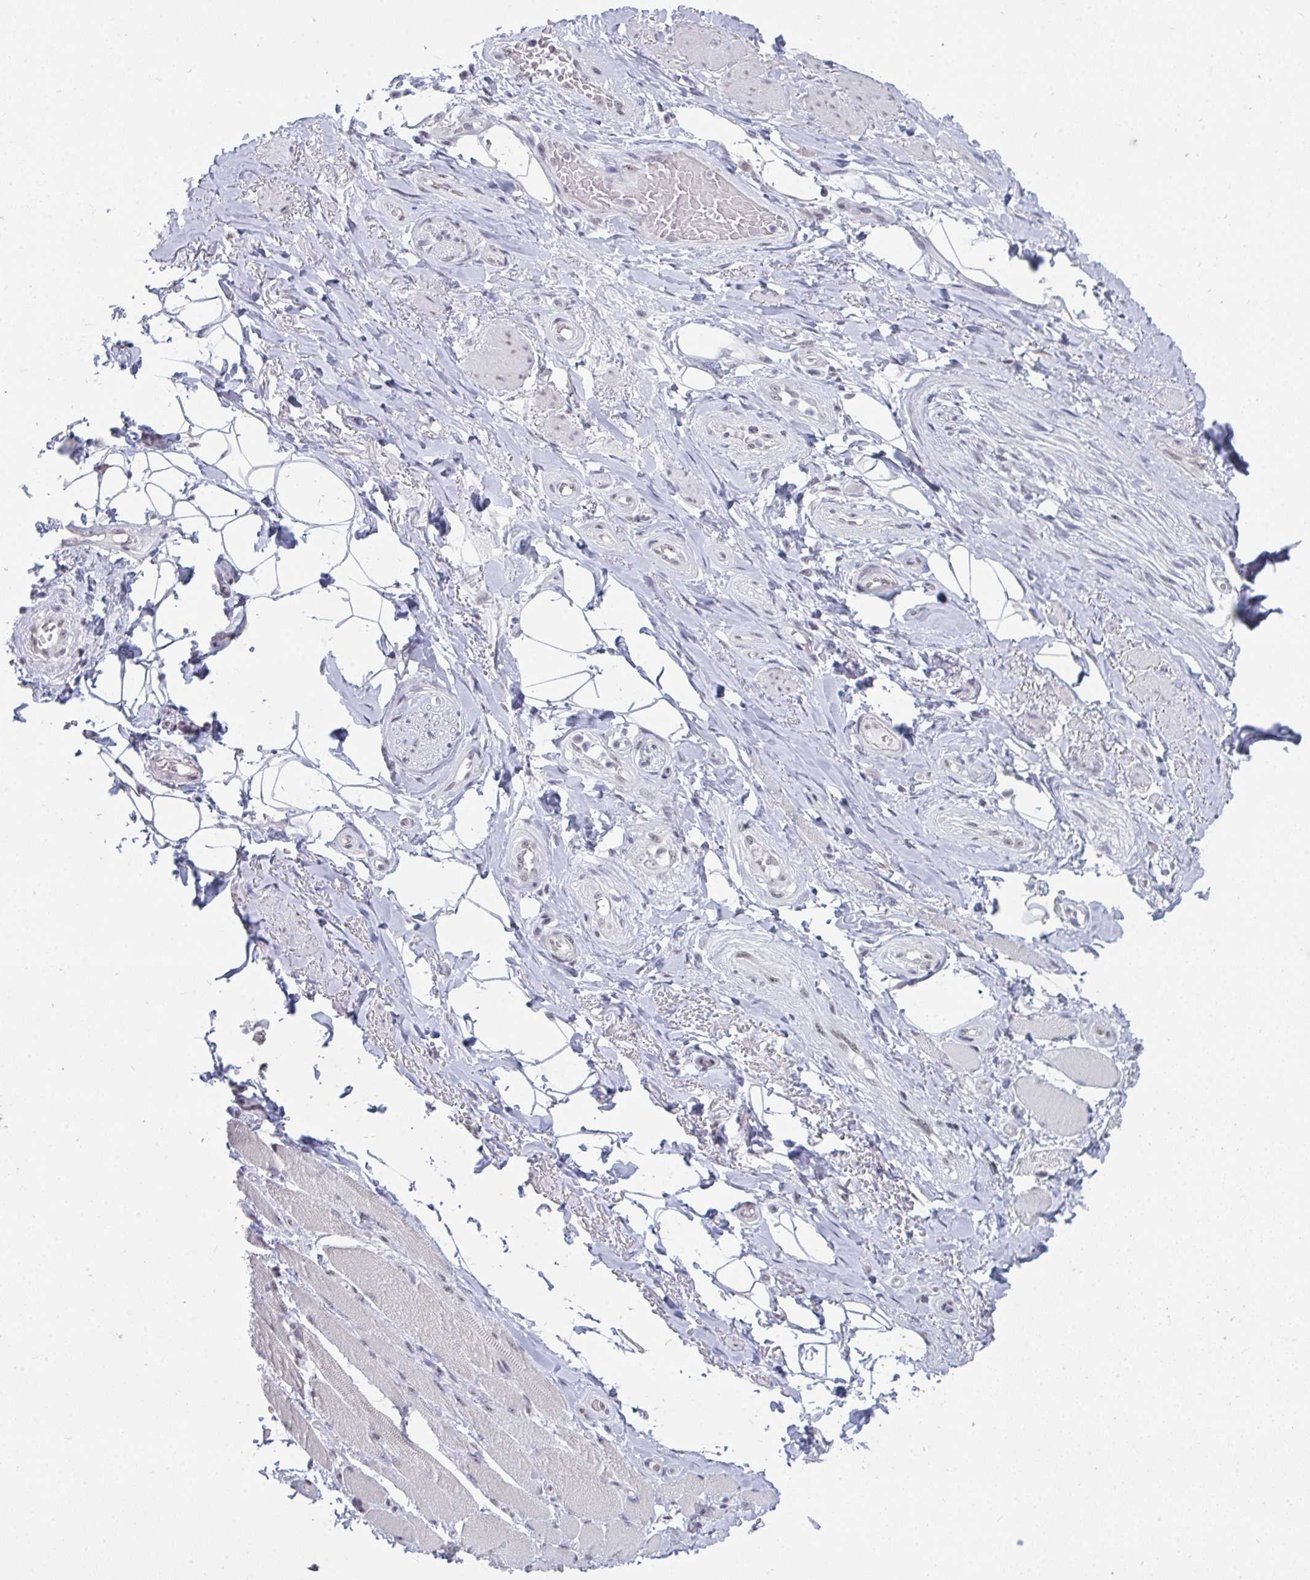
{"staining": {"intensity": "negative", "quantity": "none", "location": "none"}, "tissue": "adipose tissue", "cell_type": "Adipocytes", "image_type": "normal", "snomed": [{"axis": "morphology", "description": "Normal tissue, NOS"}, {"axis": "topography", "description": "Anal"}, {"axis": "topography", "description": "Peripheral nerve tissue"}], "caption": "The micrograph reveals no significant positivity in adipocytes of adipose tissue.", "gene": "PRR14", "patient": {"sex": "male", "age": 53}}